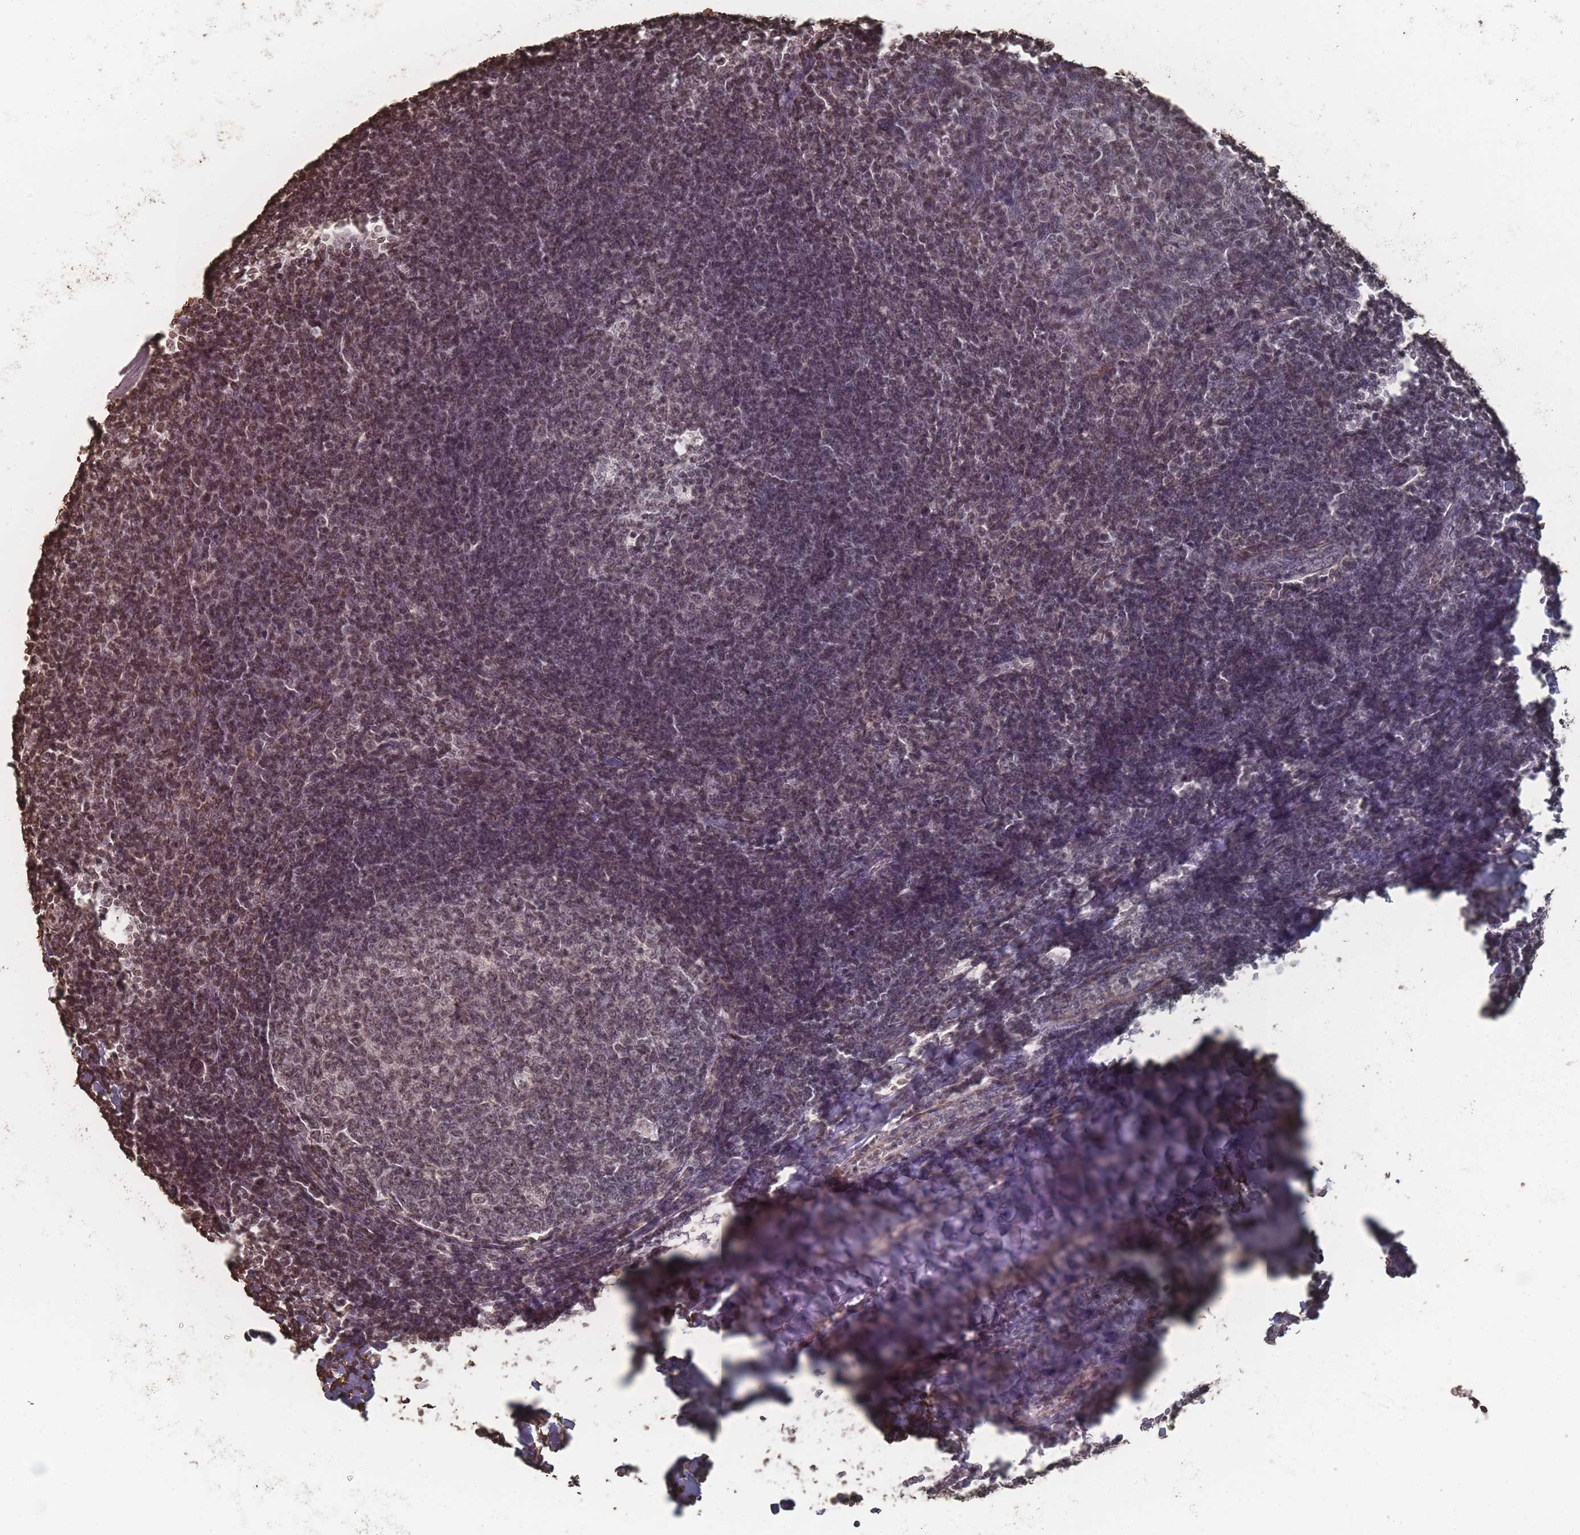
{"staining": {"intensity": "weak", "quantity": "25%-75%", "location": "nuclear"}, "tissue": "tonsil", "cell_type": "Germinal center cells", "image_type": "normal", "snomed": [{"axis": "morphology", "description": "Normal tissue, NOS"}, {"axis": "topography", "description": "Tonsil"}], "caption": "Germinal center cells exhibit low levels of weak nuclear positivity in approximately 25%-75% of cells in benign human tonsil. The protein is stained brown, and the nuclei are stained in blue (DAB IHC with brightfield microscopy, high magnification).", "gene": "PLEKHG5", "patient": {"sex": "female", "age": 19}}